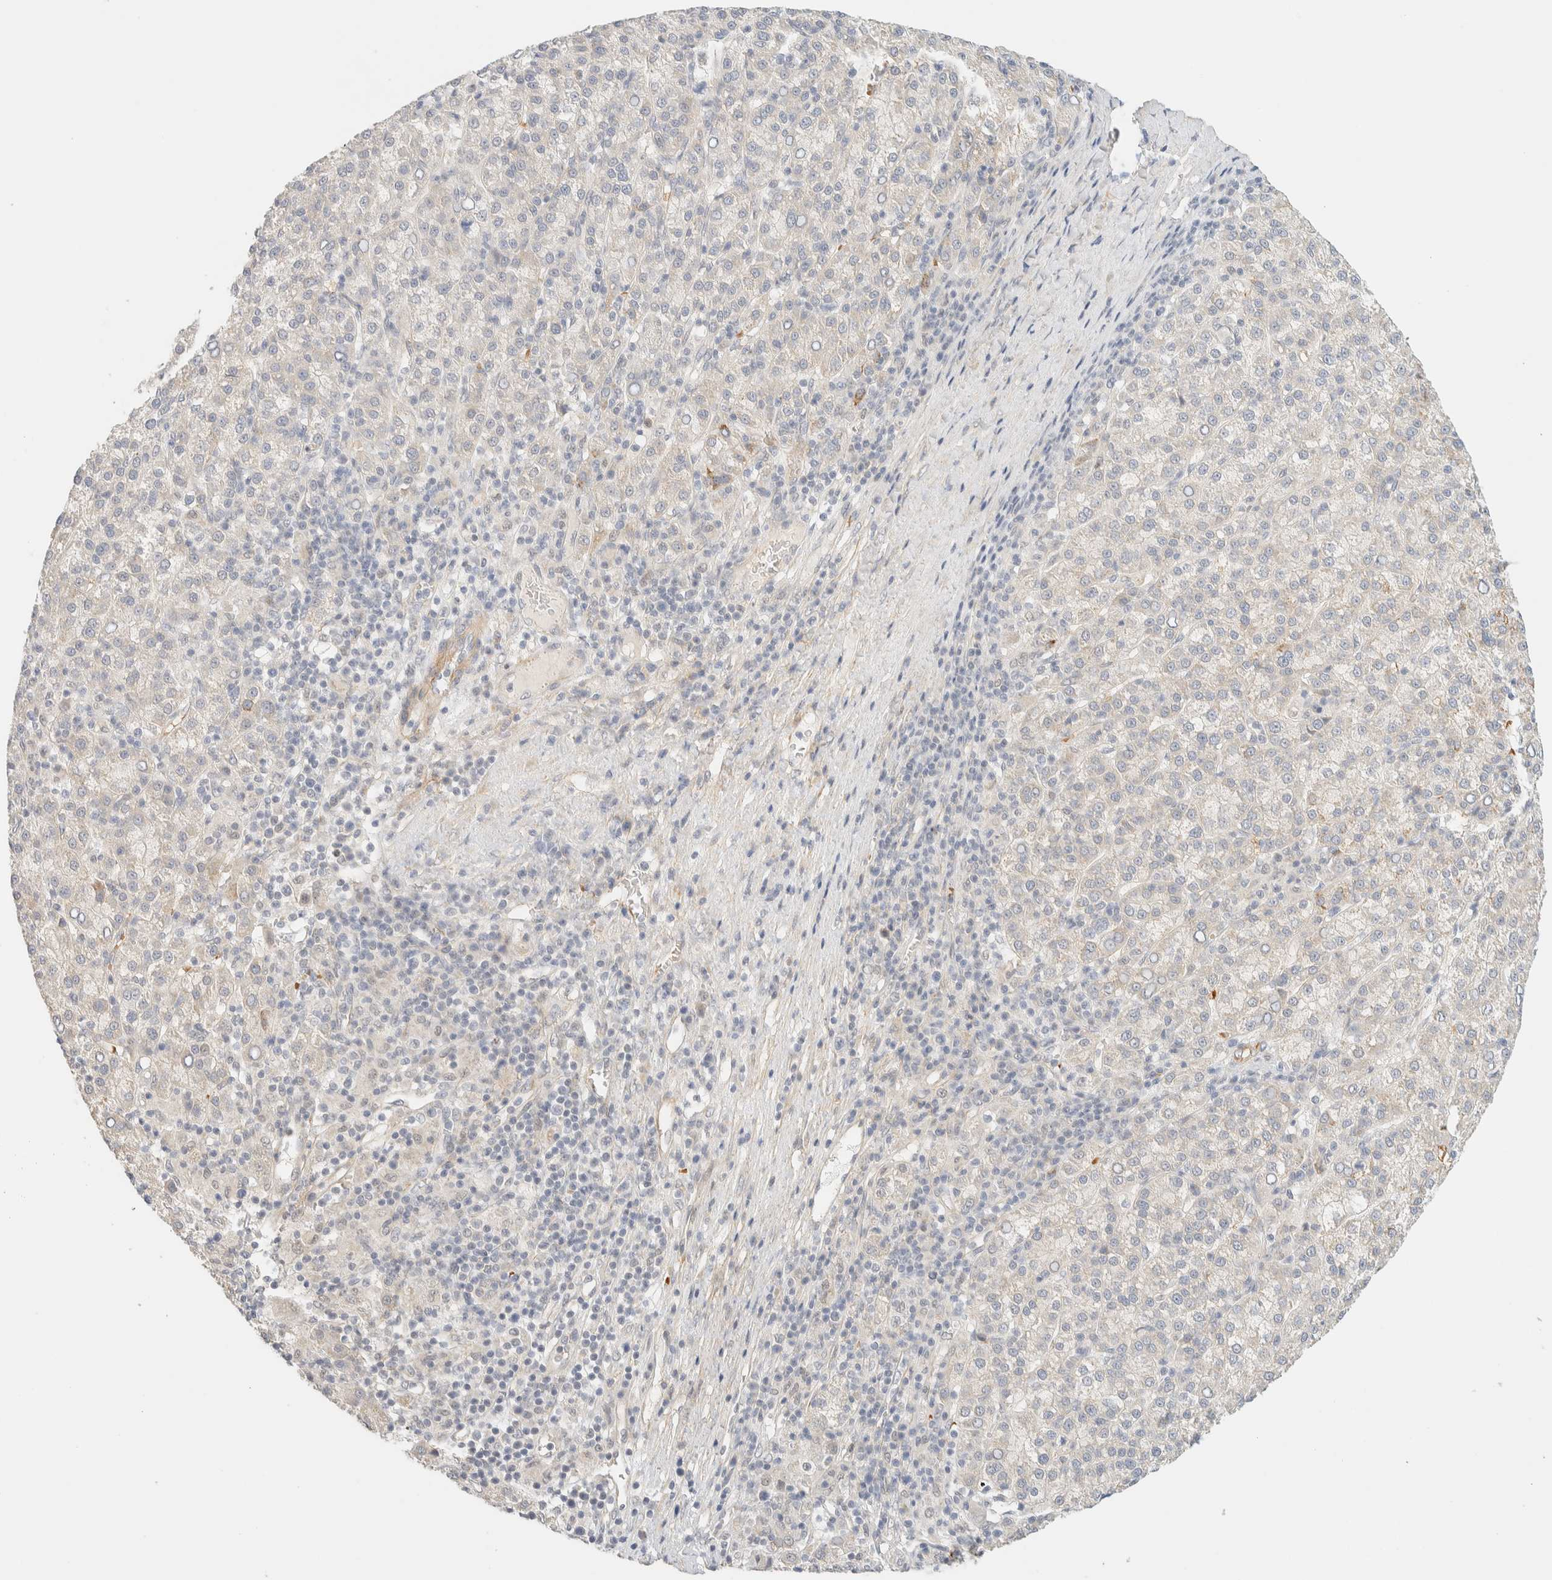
{"staining": {"intensity": "weak", "quantity": "<25%", "location": "cytoplasmic/membranous"}, "tissue": "liver cancer", "cell_type": "Tumor cells", "image_type": "cancer", "snomed": [{"axis": "morphology", "description": "Carcinoma, Hepatocellular, NOS"}, {"axis": "topography", "description": "Liver"}], "caption": "Tumor cells are negative for protein expression in human liver cancer. (DAB immunohistochemistry (IHC), high magnification).", "gene": "TNK1", "patient": {"sex": "female", "age": 58}}